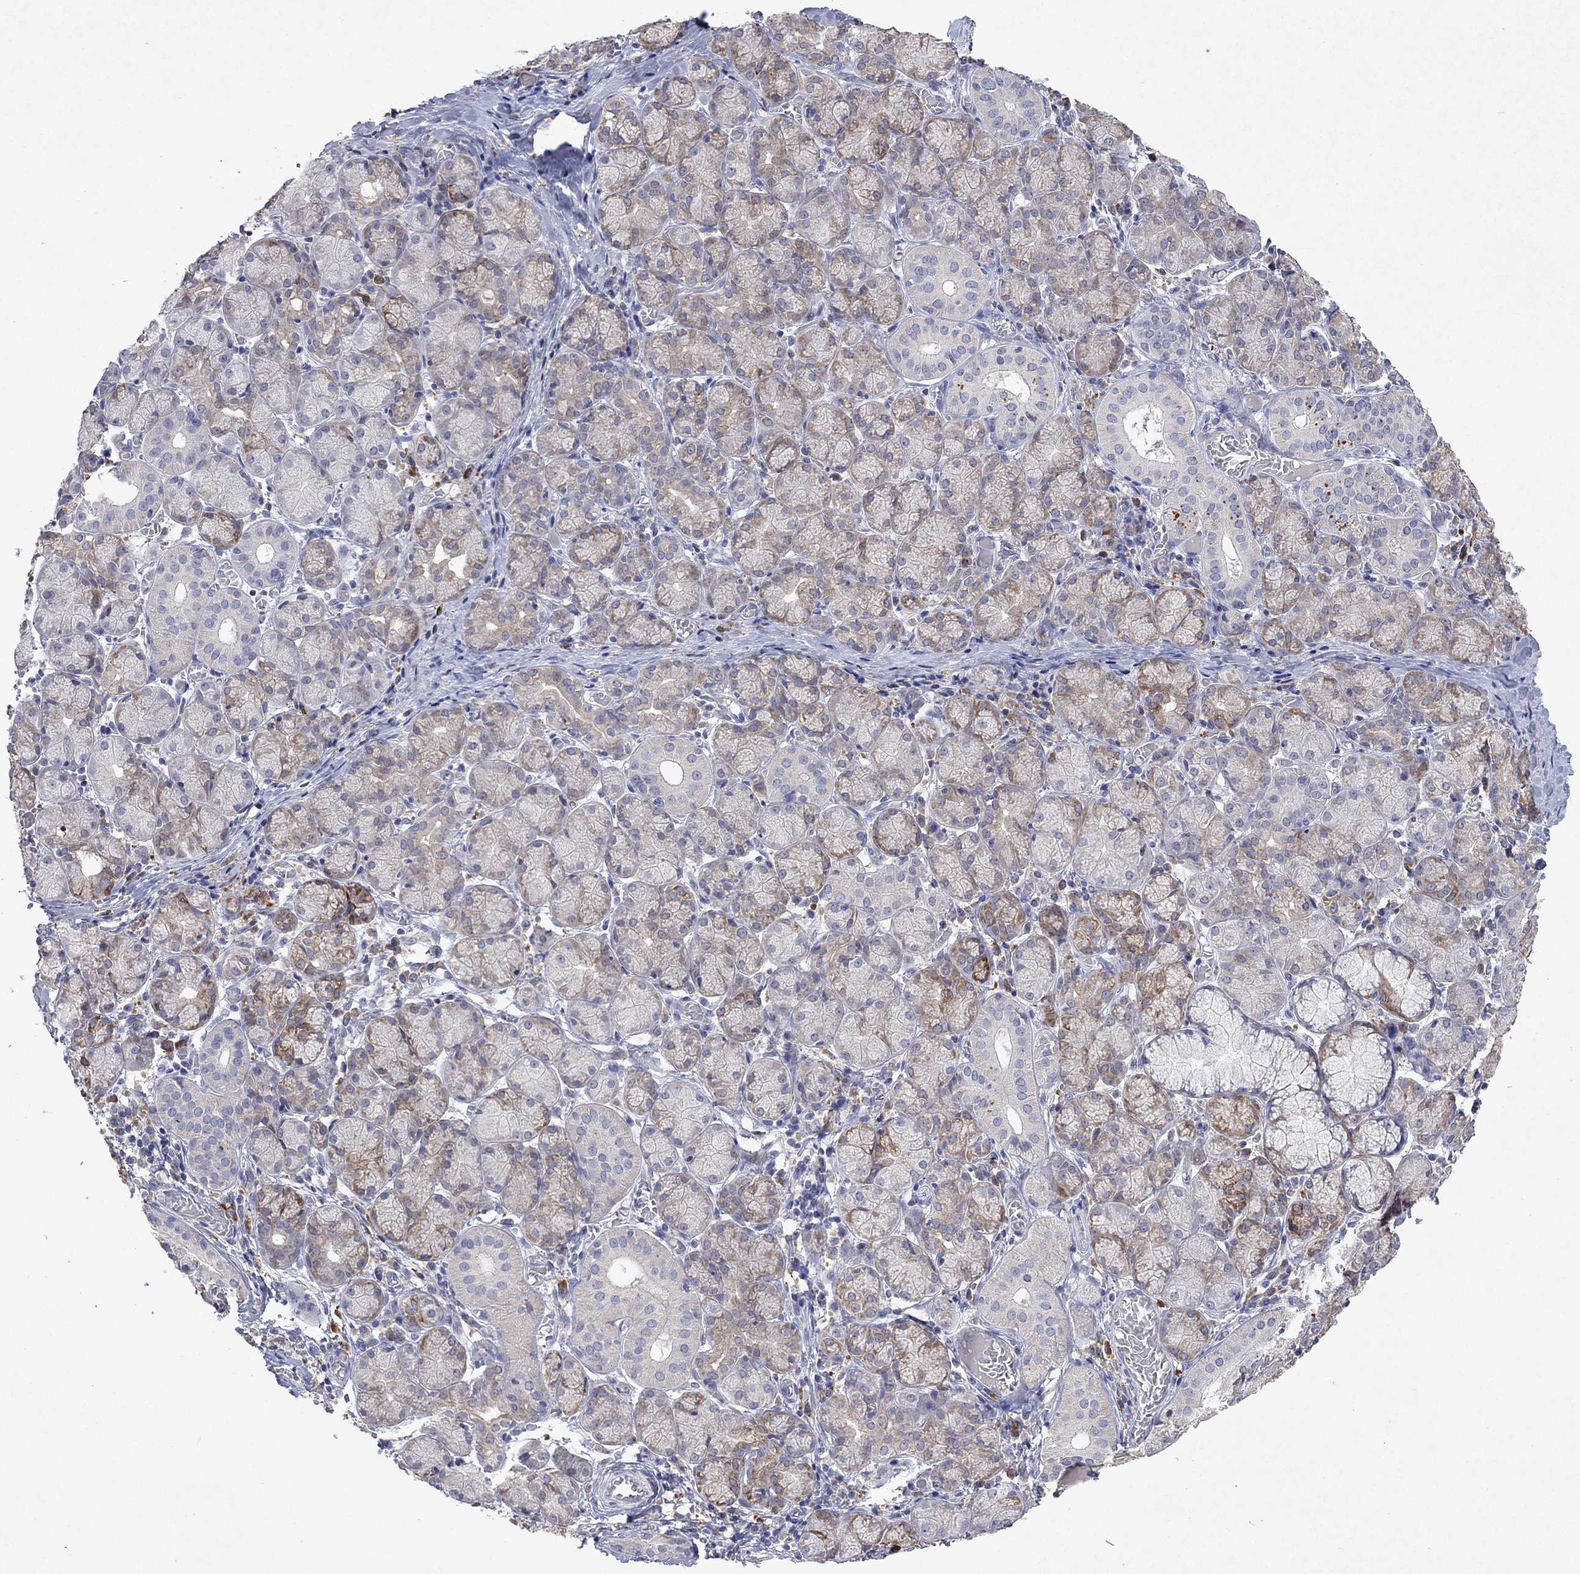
{"staining": {"intensity": "moderate", "quantity": "<25%", "location": "cytoplasmic/membranous"}, "tissue": "salivary gland", "cell_type": "Glandular cells", "image_type": "normal", "snomed": [{"axis": "morphology", "description": "Normal tissue, NOS"}, {"axis": "topography", "description": "Salivary gland"}, {"axis": "topography", "description": "Peripheral nerve tissue"}], "caption": "Immunohistochemical staining of normal human salivary gland displays low levels of moderate cytoplasmic/membranous expression in about <25% of glandular cells. (Stains: DAB in brown, nuclei in blue, Microscopy: brightfield microscopy at high magnification).", "gene": "TMEM97", "patient": {"sex": "female", "age": 24}}